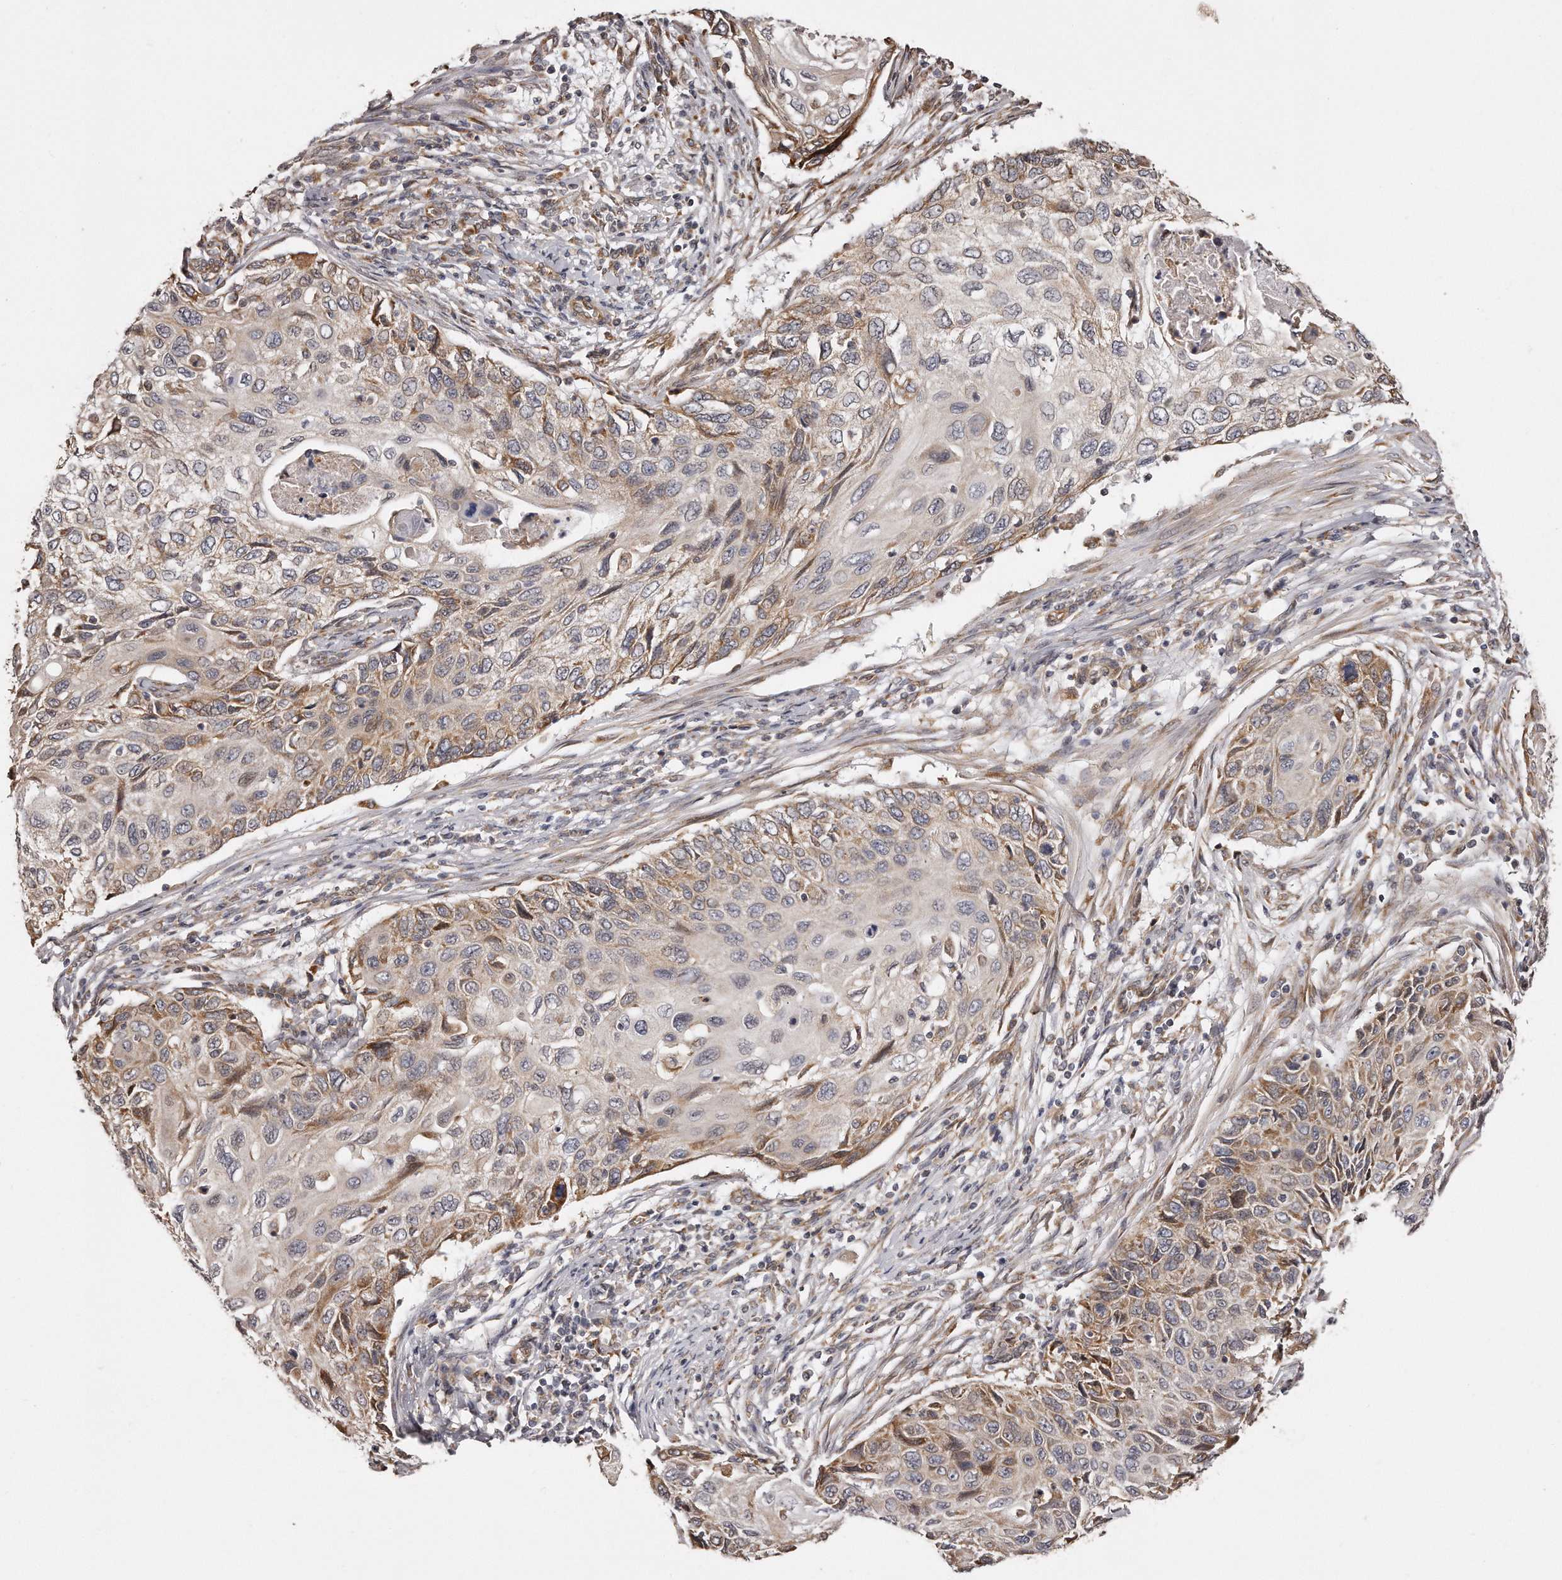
{"staining": {"intensity": "moderate", "quantity": "25%-75%", "location": "cytoplasmic/membranous"}, "tissue": "cervical cancer", "cell_type": "Tumor cells", "image_type": "cancer", "snomed": [{"axis": "morphology", "description": "Squamous cell carcinoma, NOS"}, {"axis": "topography", "description": "Cervix"}], "caption": "Cervical cancer (squamous cell carcinoma) was stained to show a protein in brown. There is medium levels of moderate cytoplasmic/membranous staining in approximately 25%-75% of tumor cells. (IHC, brightfield microscopy, high magnification).", "gene": "TRAPPC14", "patient": {"sex": "female", "age": 70}}